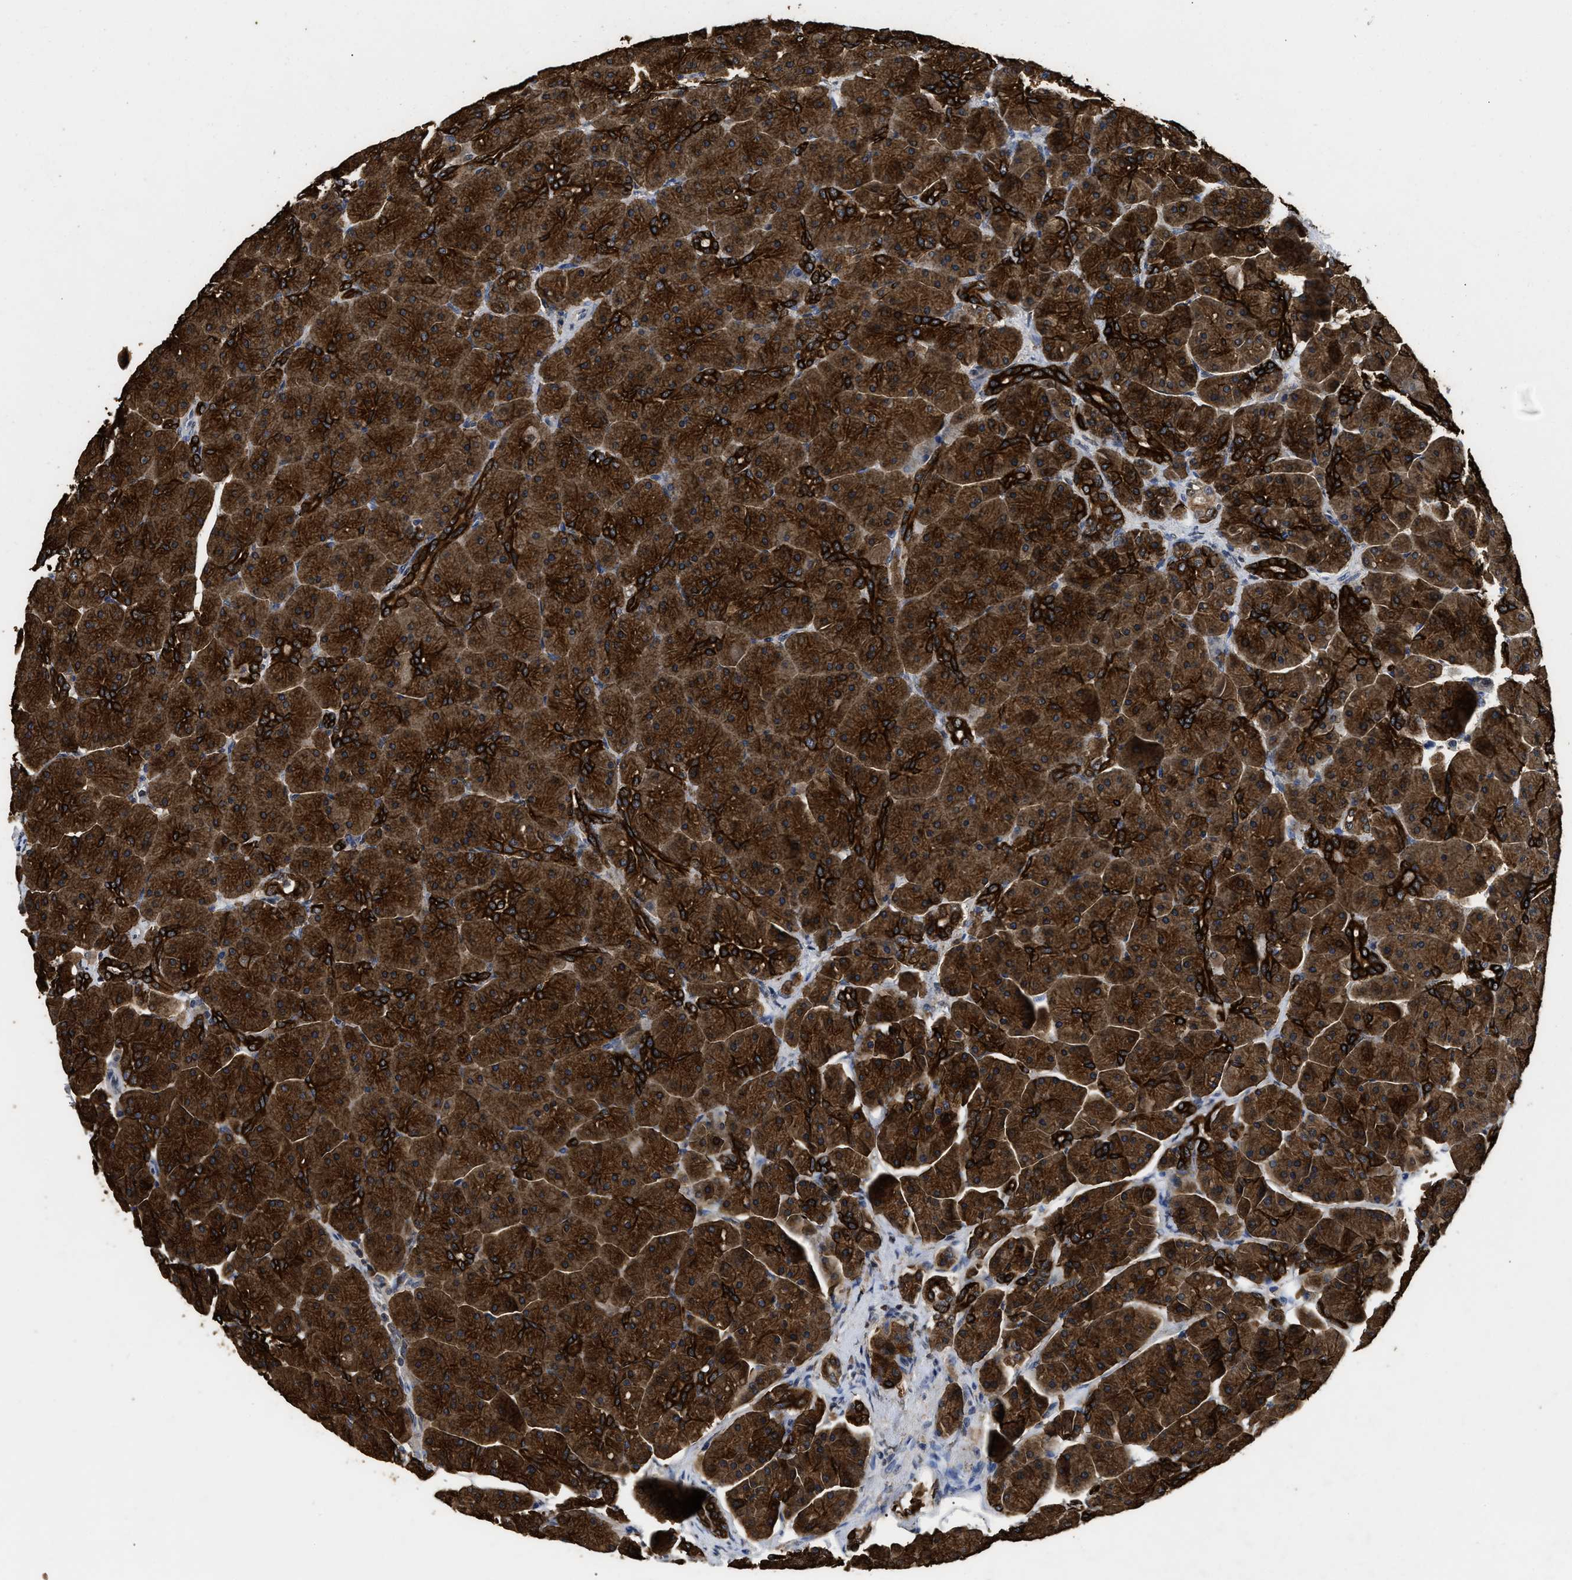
{"staining": {"intensity": "strong", "quantity": ">75%", "location": "cytoplasmic/membranous"}, "tissue": "pancreas", "cell_type": "Exocrine glandular cells", "image_type": "normal", "snomed": [{"axis": "morphology", "description": "Normal tissue, NOS"}, {"axis": "topography", "description": "Pancreas"}], "caption": "Exocrine glandular cells display high levels of strong cytoplasmic/membranous expression in about >75% of cells in normal pancreas. The protein of interest is shown in brown color, while the nuclei are stained blue.", "gene": "CTNNA1", "patient": {"sex": "male", "age": 66}}